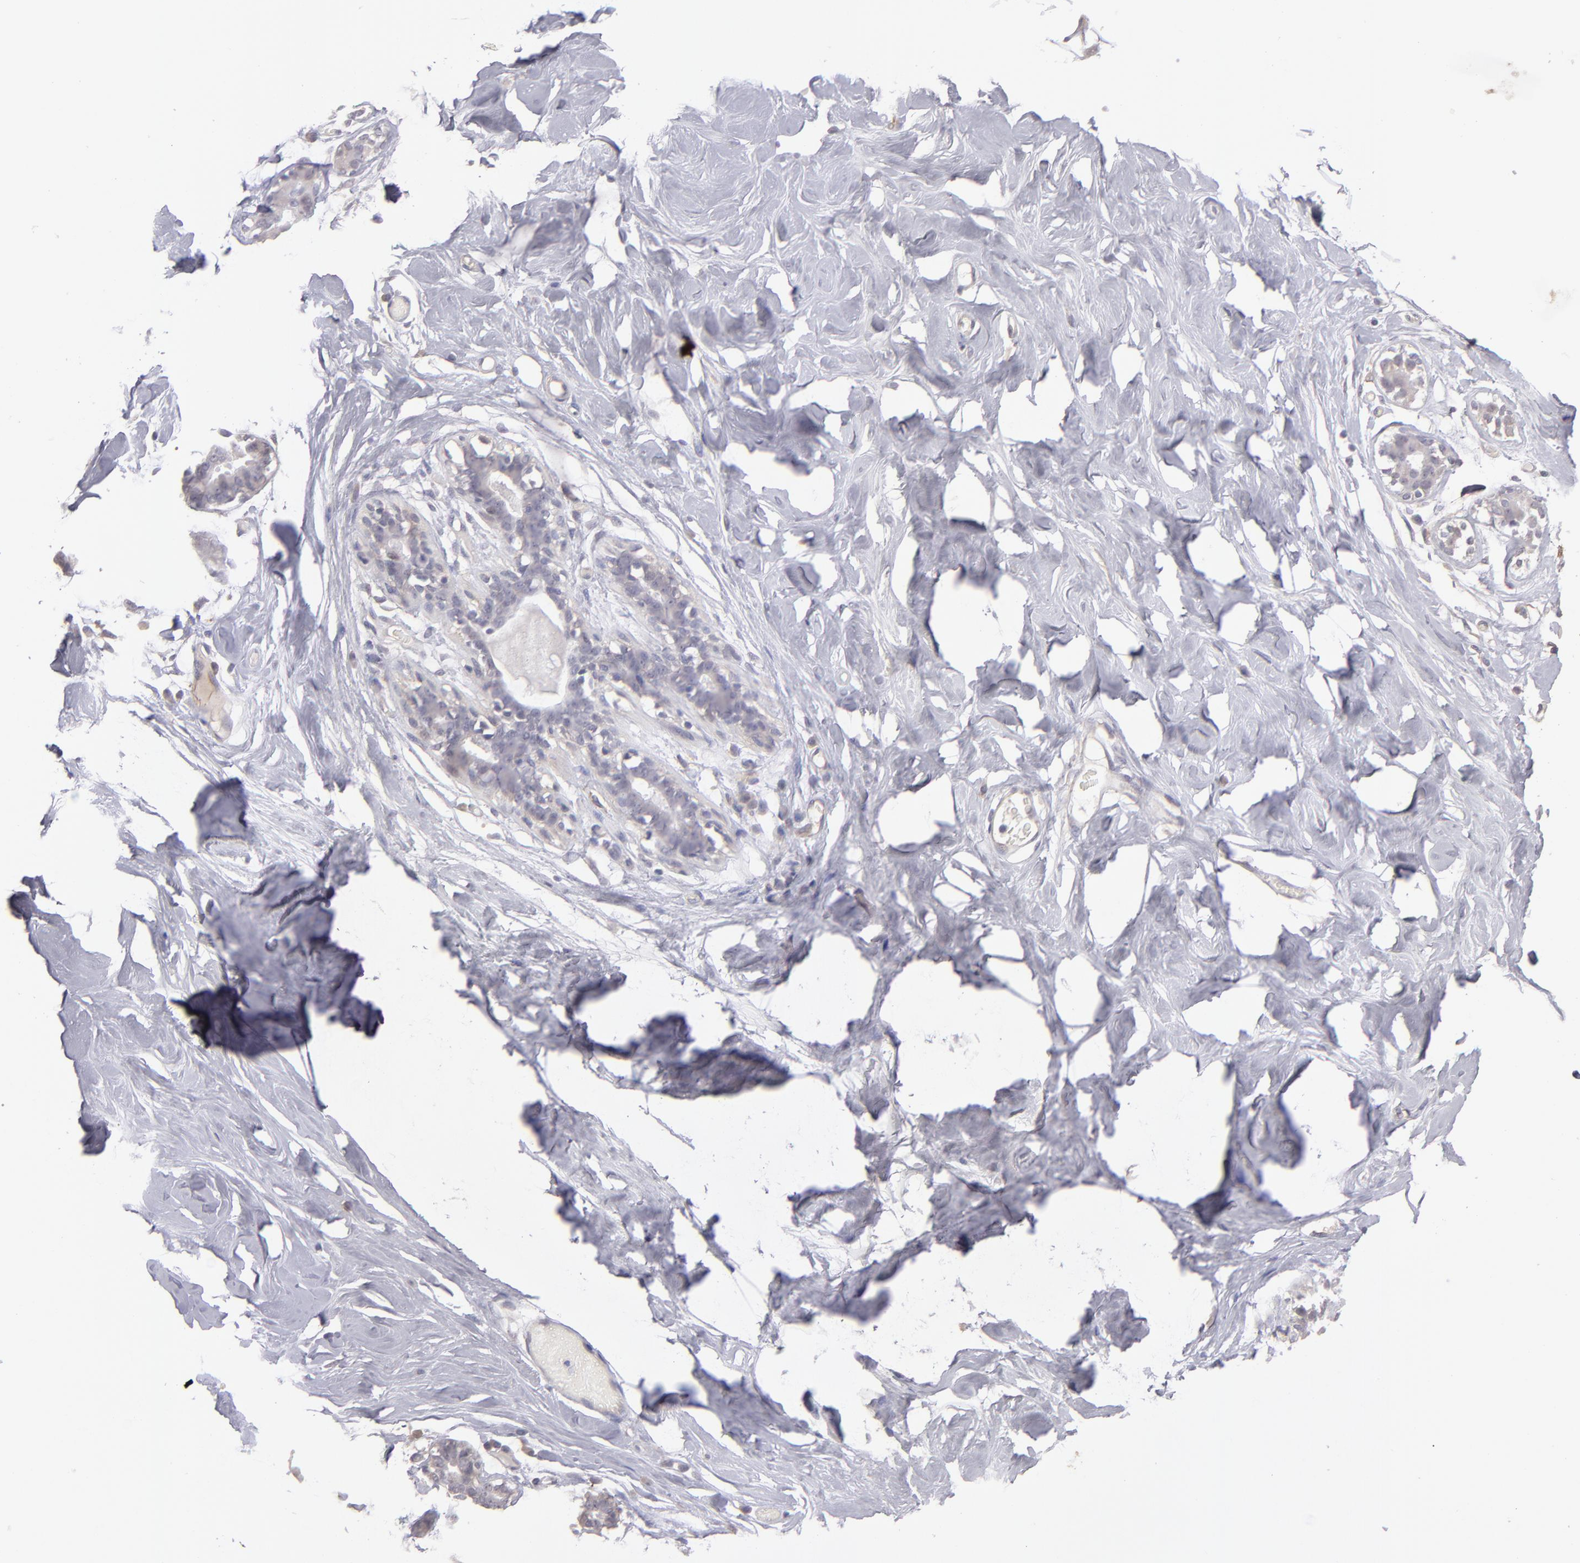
{"staining": {"intensity": "negative", "quantity": "none", "location": "none"}, "tissue": "breast", "cell_type": "Adipocytes", "image_type": "normal", "snomed": [{"axis": "morphology", "description": "Normal tissue, NOS"}, {"axis": "topography", "description": "Breast"}, {"axis": "topography", "description": "Soft tissue"}], "caption": "Immunohistochemistry (IHC) histopathology image of normal human breast stained for a protein (brown), which displays no expression in adipocytes.", "gene": "THBD", "patient": {"sex": "female", "age": 25}}